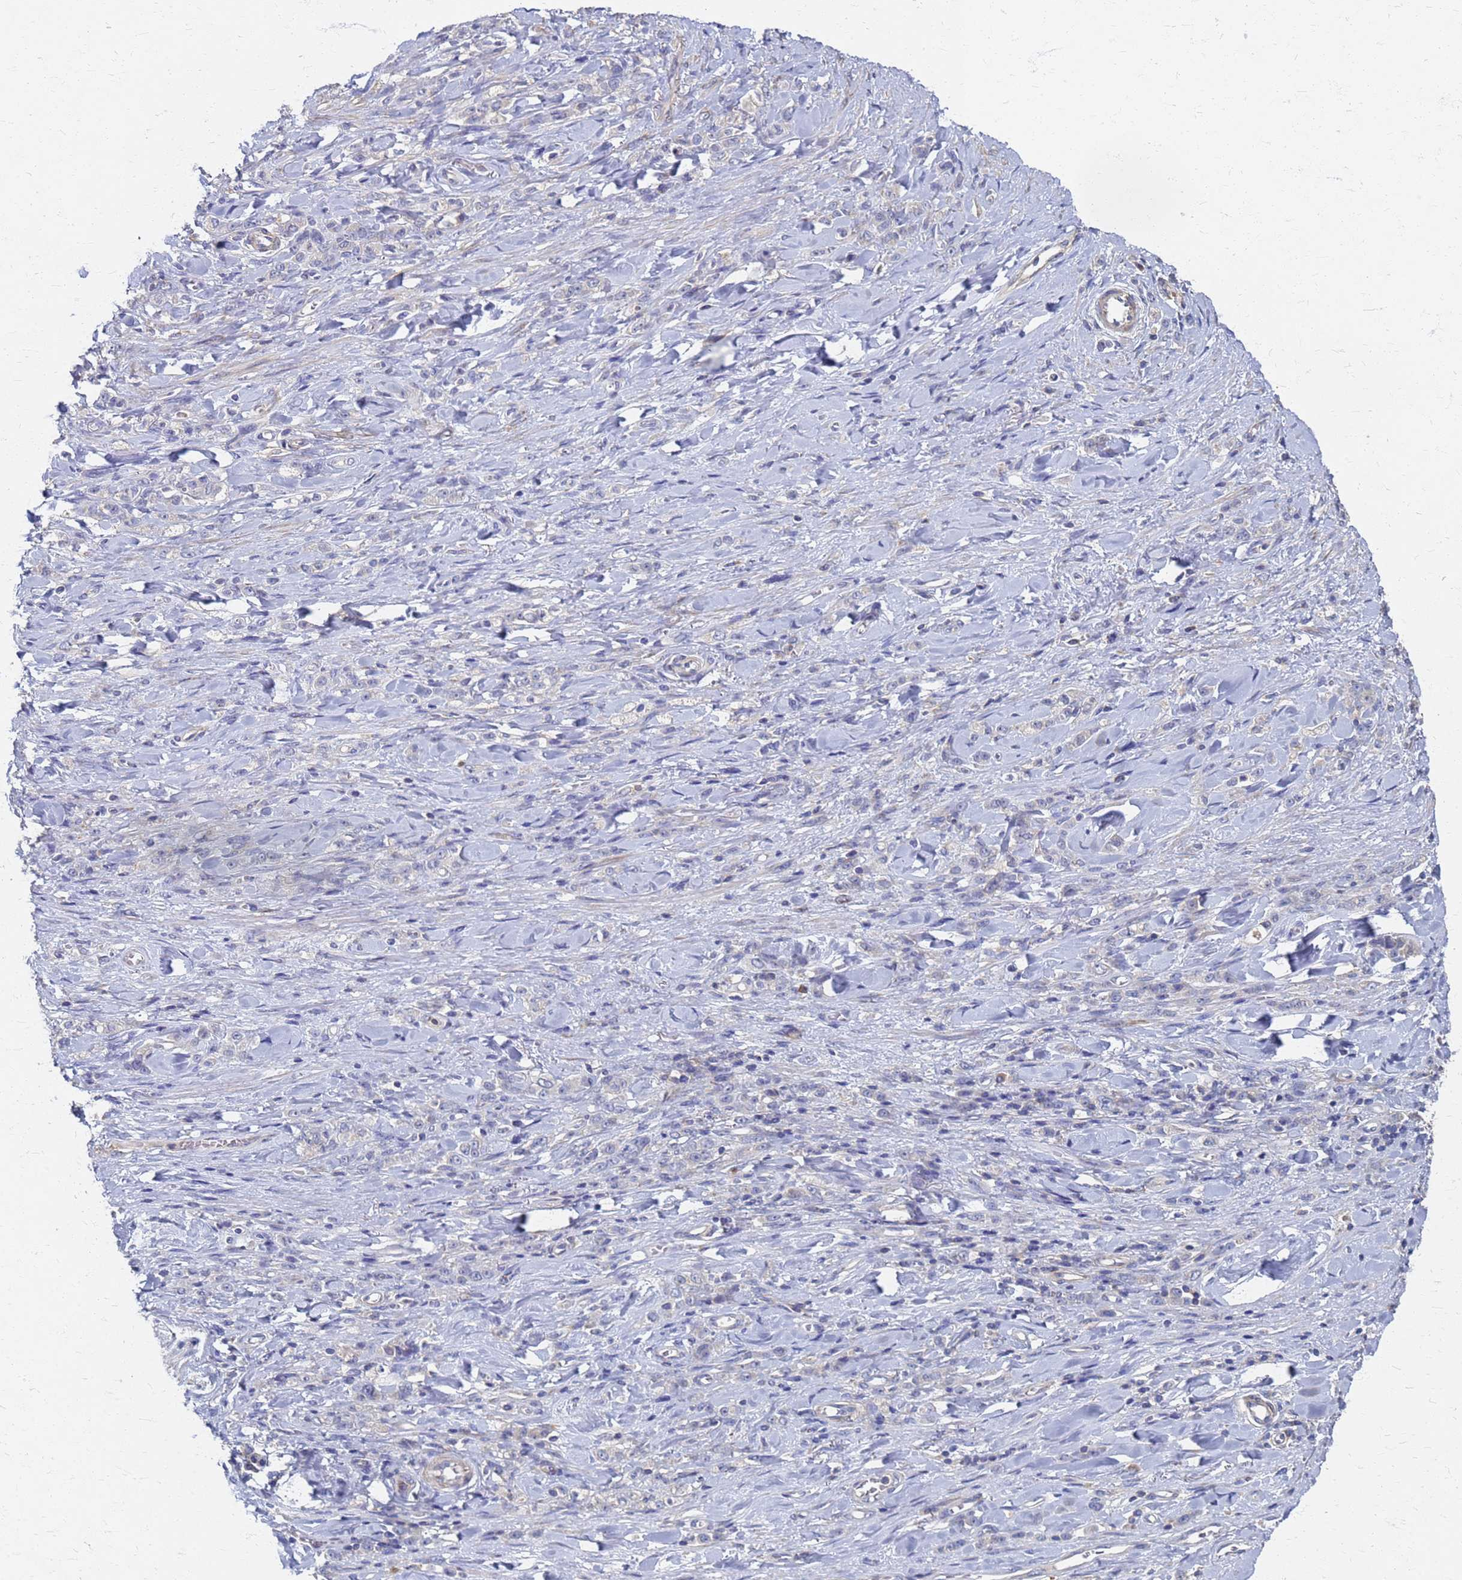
{"staining": {"intensity": "negative", "quantity": "none", "location": "none"}, "tissue": "stomach cancer", "cell_type": "Tumor cells", "image_type": "cancer", "snomed": [{"axis": "morphology", "description": "Normal tissue, NOS"}, {"axis": "morphology", "description": "Adenocarcinoma, NOS"}, {"axis": "topography", "description": "Stomach"}], "caption": "A micrograph of adenocarcinoma (stomach) stained for a protein demonstrates no brown staining in tumor cells.", "gene": "KRCC1", "patient": {"sex": "male", "age": 82}}